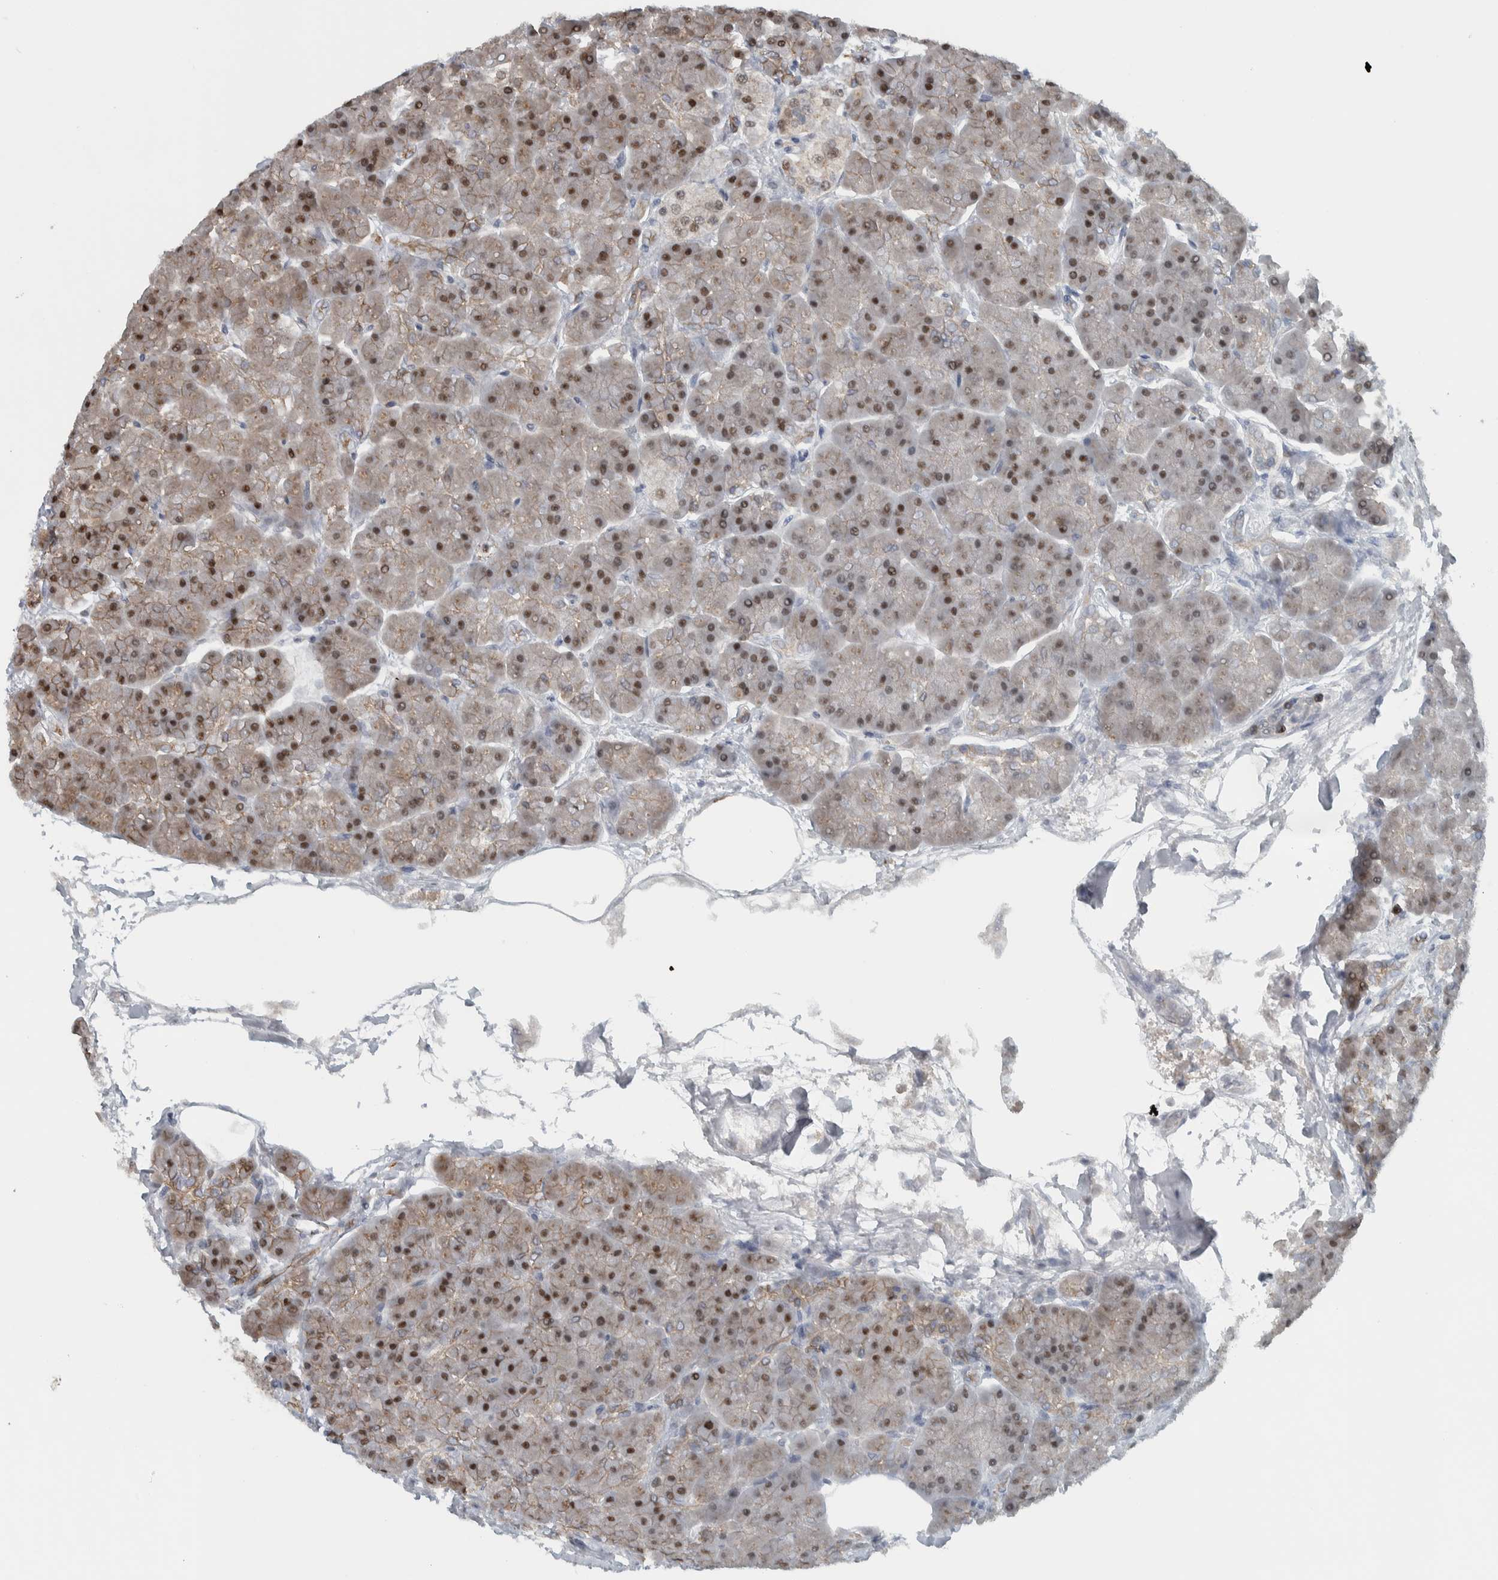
{"staining": {"intensity": "strong", "quantity": ">75%", "location": "nuclear"}, "tissue": "pancreas", "cell_type": "Exocrine glandular cells", "image_type": "normal", "snomed": [{"axis": "morphology", "description": "Normal tissue, NOS"}, {"axis": "topography", "description": "Pancreas"}], "caption": "Protein analysis of normal pancreas displays strong nuclear staining in approximately >75% of exocrine glandular cells.", "gene": "ADPRM", "patient": {"sex": "female", "age": 70}}